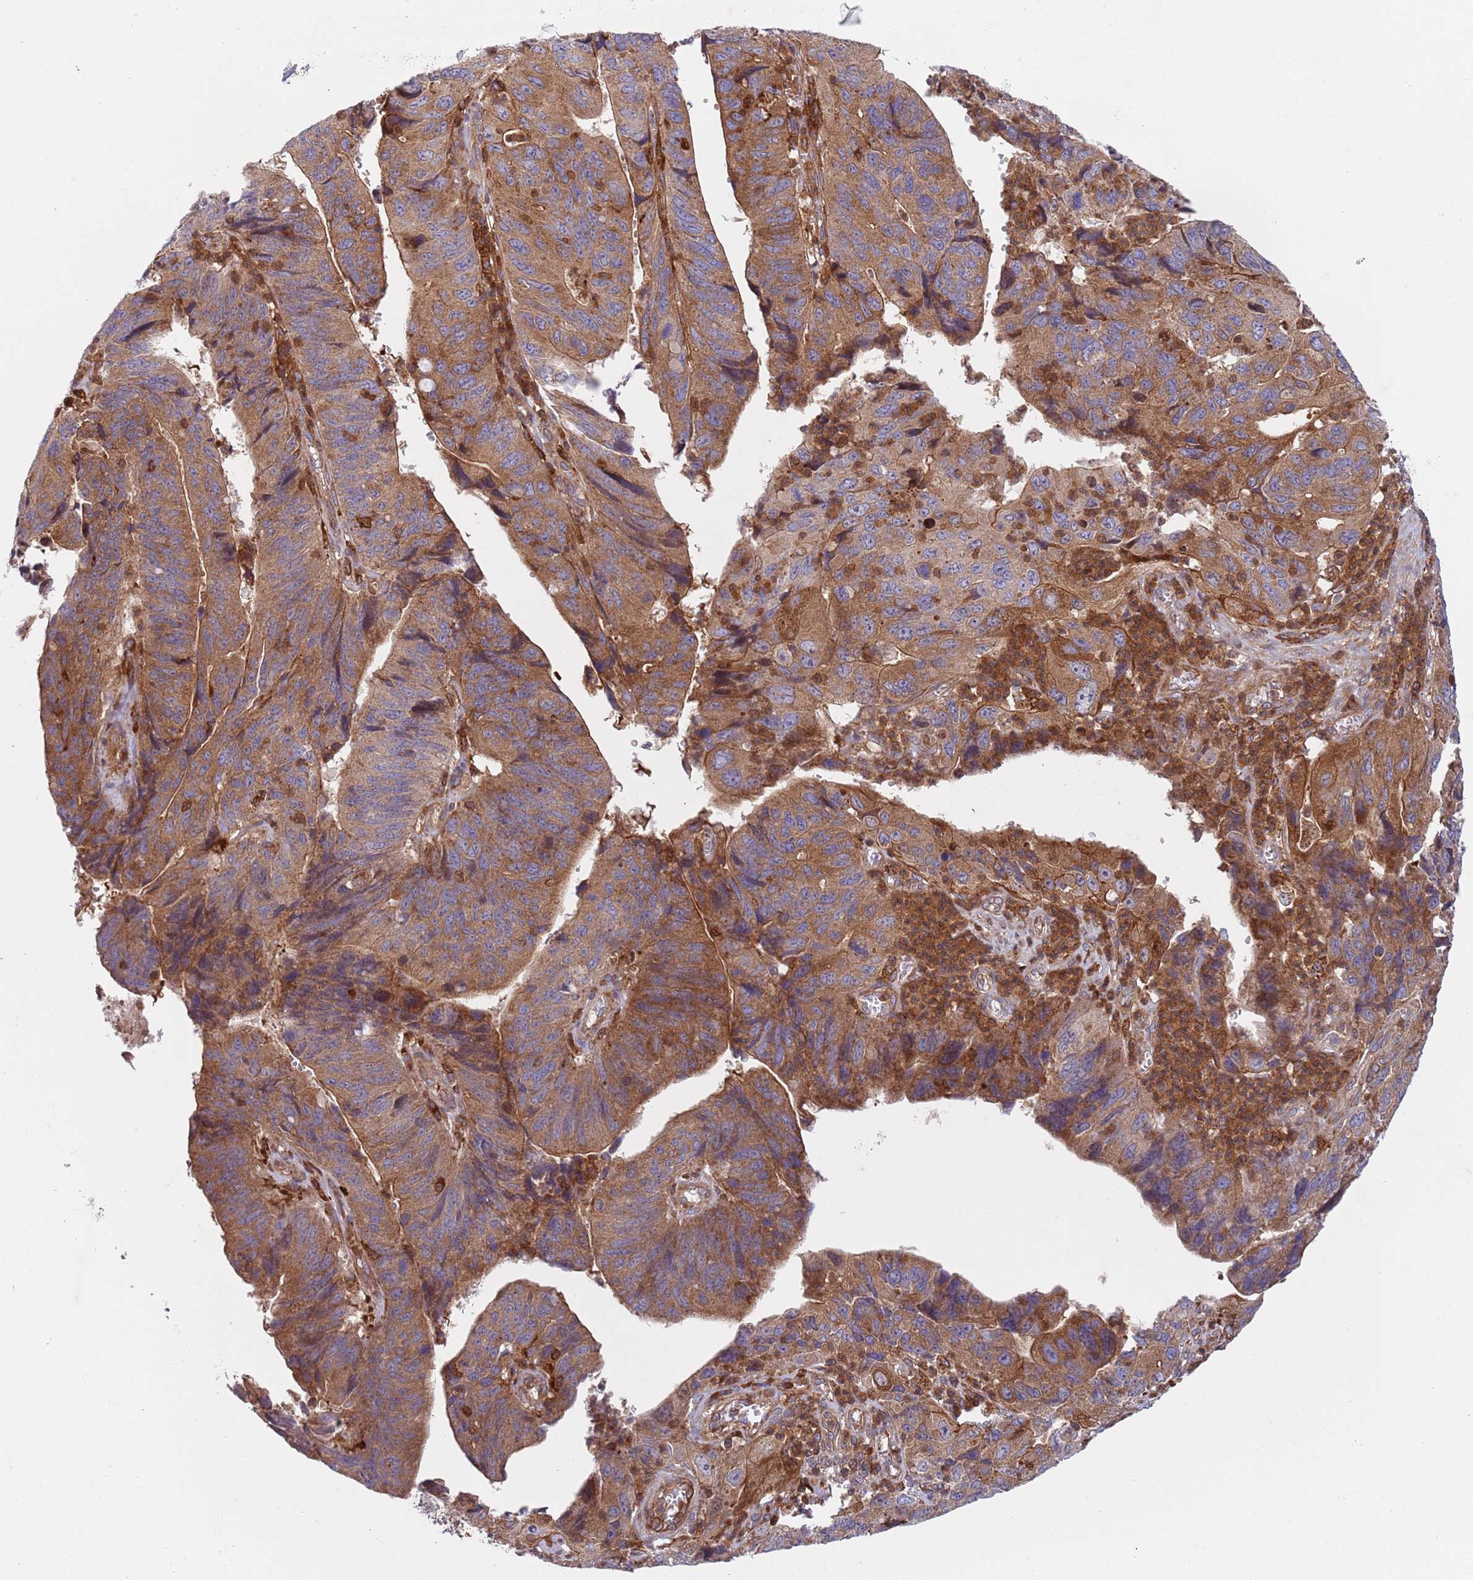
{"staining": {"intensity": "moderate", "quantity": ">75%", "location": "cytoplasmic/membranous"}, "tissue": "stomach cancer", "cell_type": "Tumor cells", "image_type": "cancer", "snomed": [{"axis": "morphology", "description": "Adenocarcinoma, NOS"}, {"axis": "topography", "description": "Stomach"}], "caption": "Stomach adenocarcinoma tissue reveals moderate cytoplasmic/membranous expression in about >75% of tumor cells, visualized by immunohistochemistry. (Stains: DAB (3,3'-diaminobenzidine) in brown, nuclei in blue, Microscopy: brightfield microscopy at high magnification).", "gene": "ZMYM5", "patient": {"sex": "male", "age": 59}}